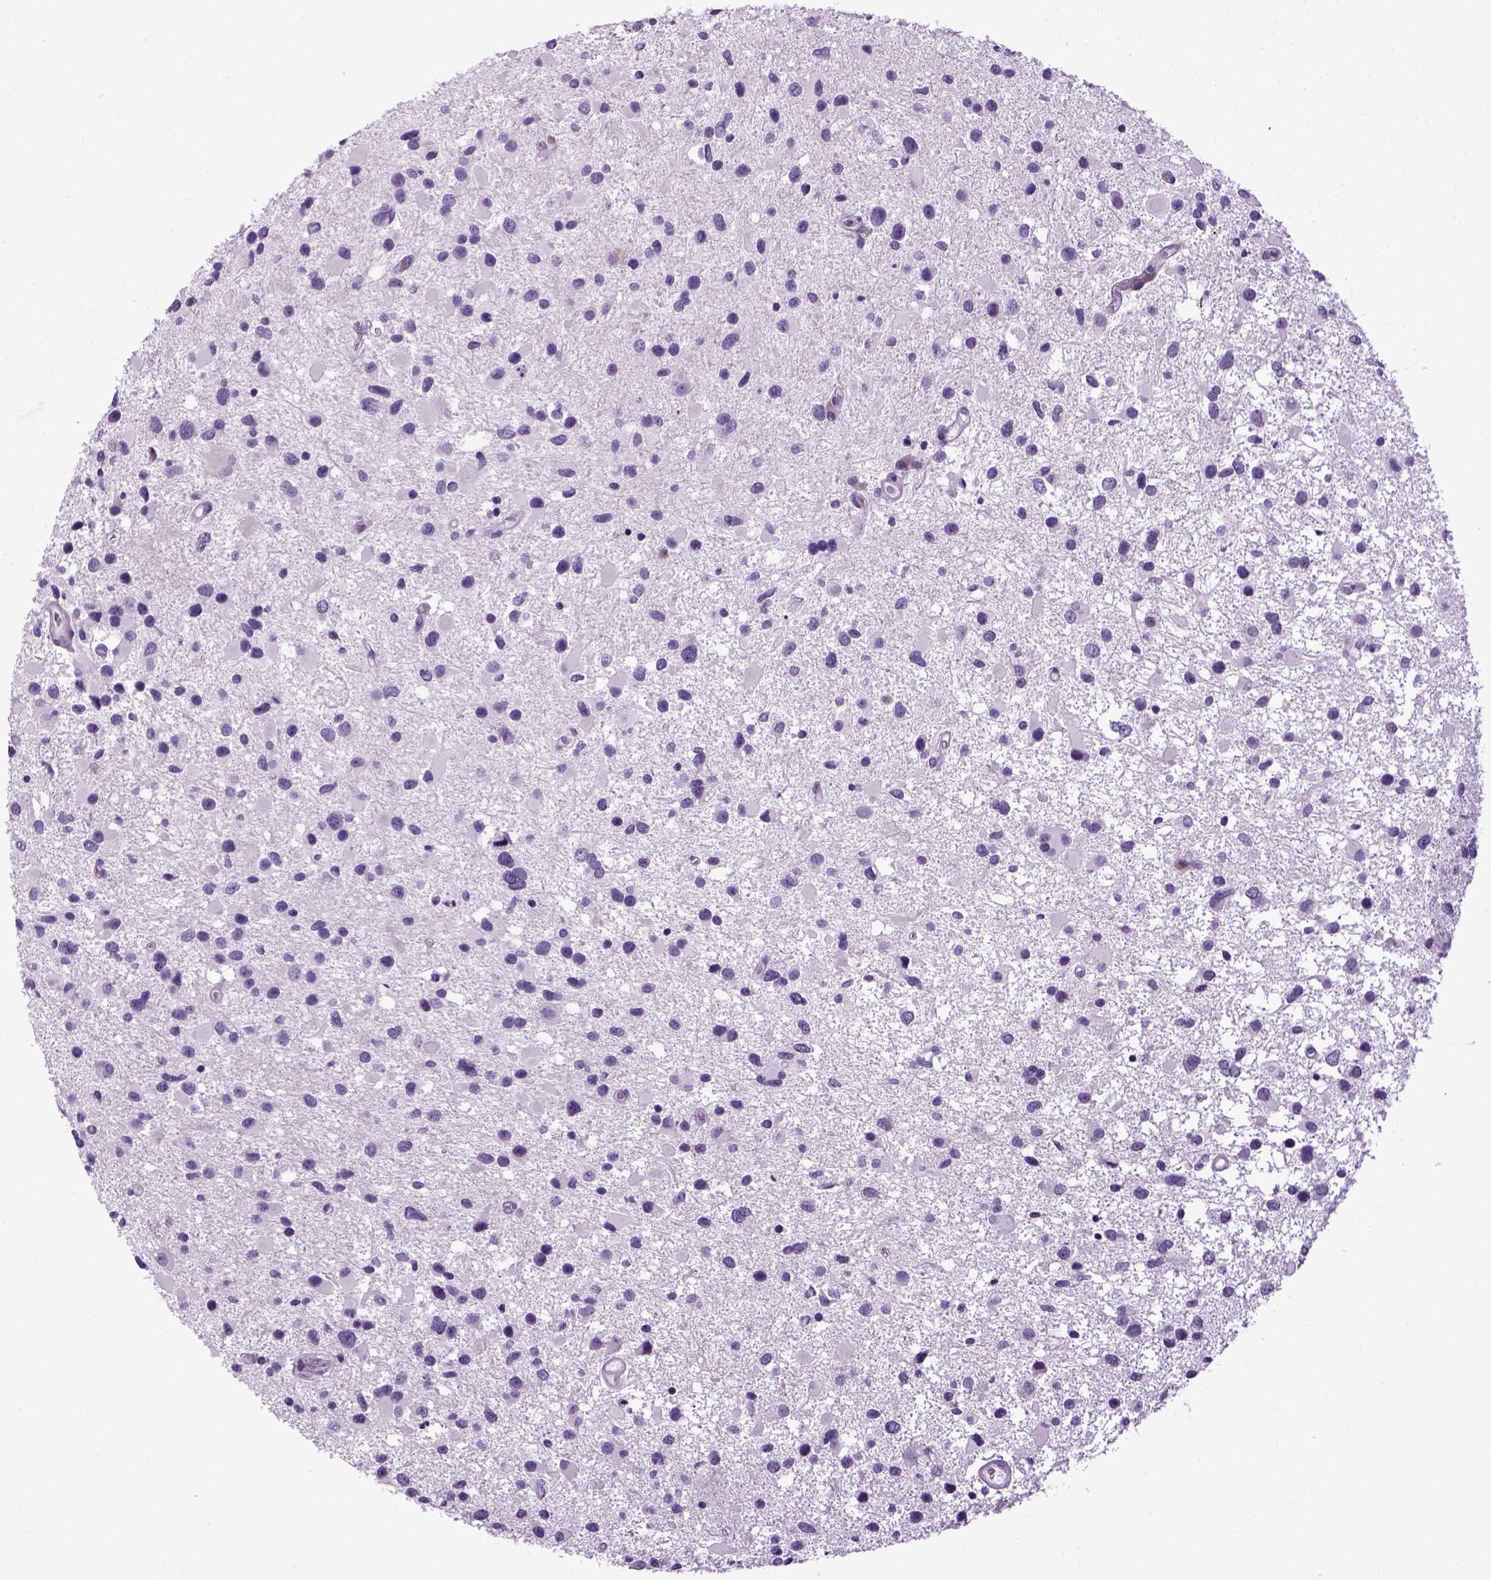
{"staining": {"intensity": "negative", "quantity": "none", "location": "none"}, "tissue": "glioma", "cell_type": "Tumor cells", "image_type": "cancer", "snomed": [{"axis": "morphology", "description": "Glioma, malignant, Low grade"}, {"axis": "topography", "description": "Brain"}], "caption": "Immunohistochemistry (IHC) photomicrograph of neoplastic tissue: malignant low-grade glioma stained with DAB (3,3'-diaminobenzidine) reveals no significant protein positivity in tumor cells. (Brightfield microscopy of DAB (3,3'-diaminobenzidine) immunohistochemistry at high magnification).", "gene": "HMCN2", "patient": {"sex": "female", "age": 32}}